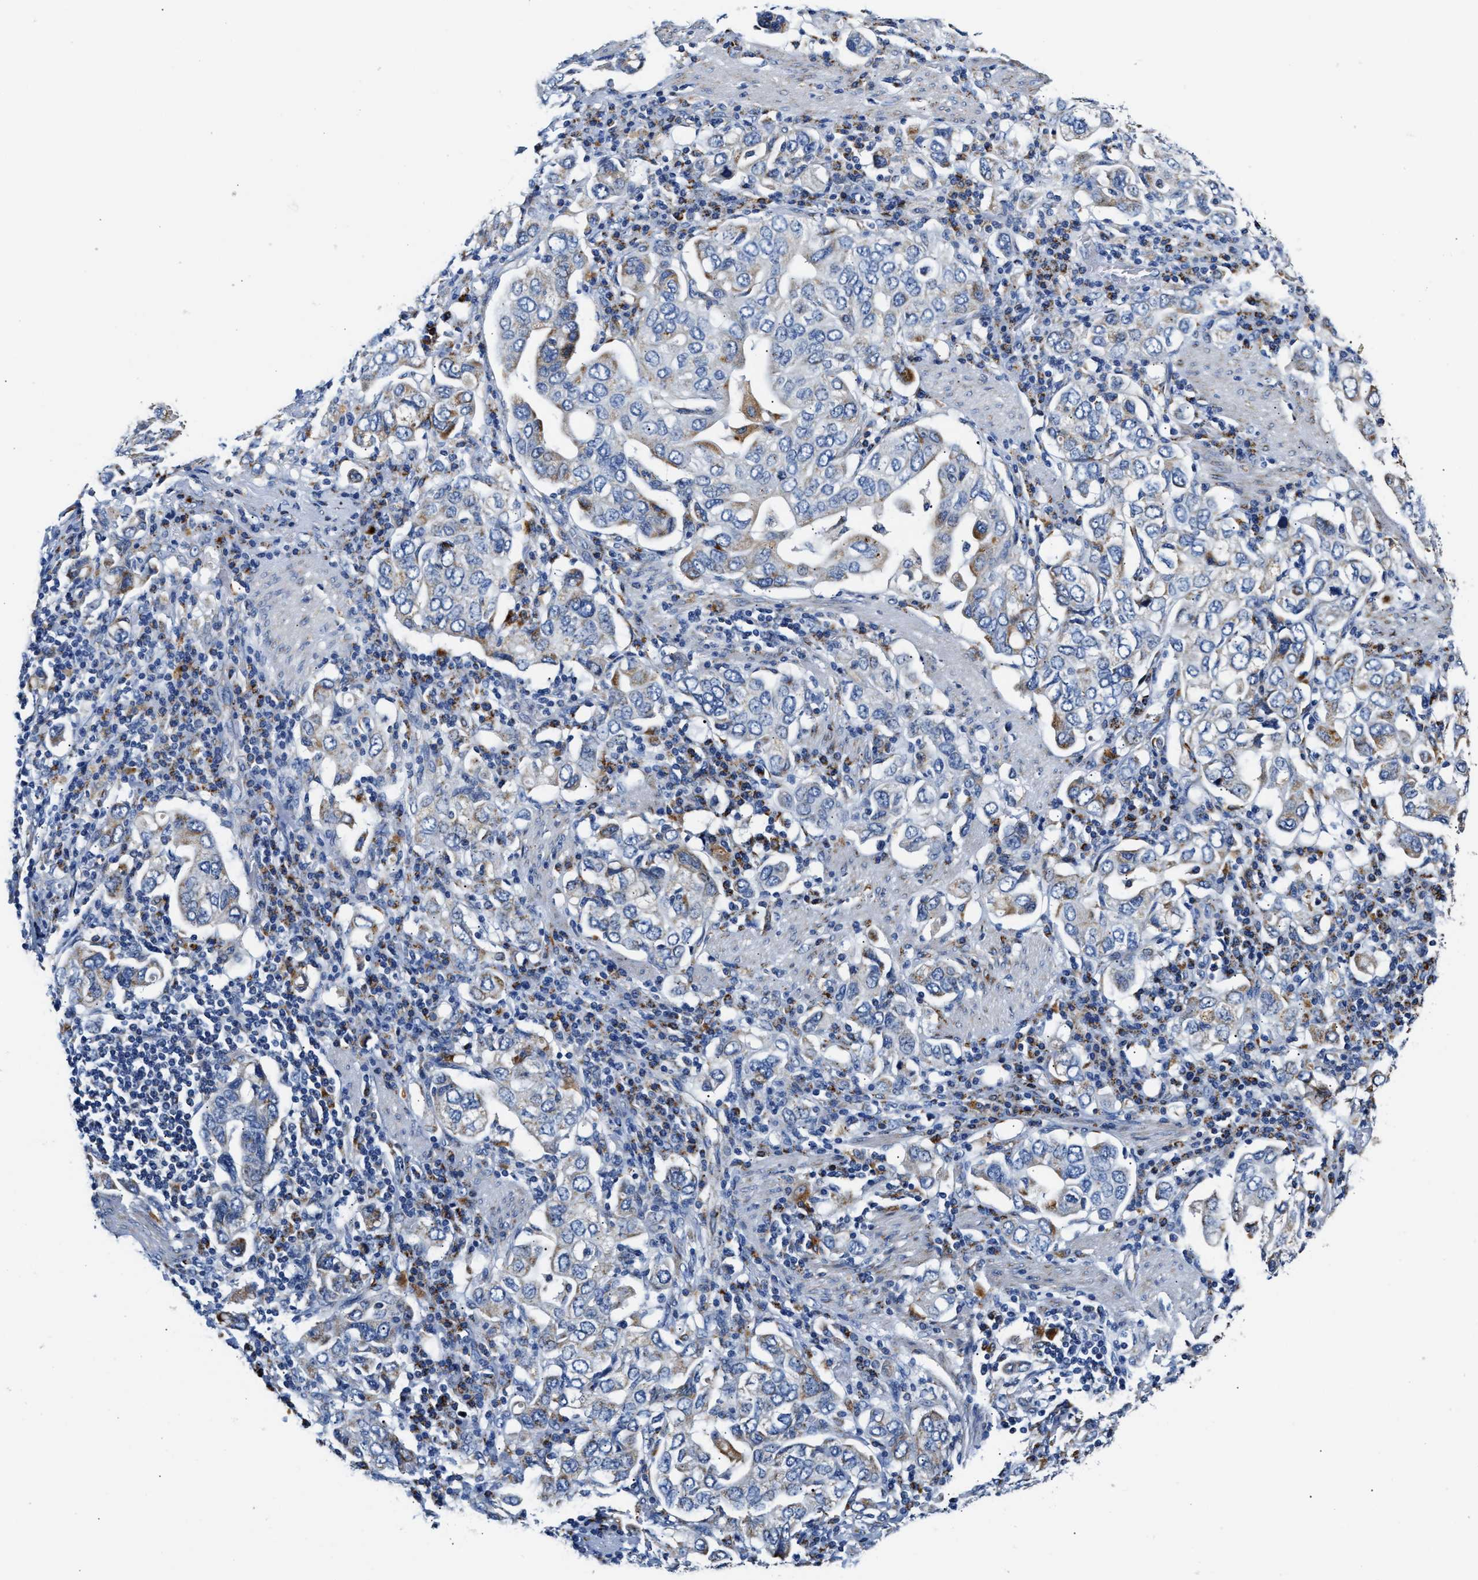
{"staining": {"intensity": "negative", "quantity": "none", "location": "none"}, "tissue": "stomach cancer", "cell_type": "Tumor cells", "image_type": "cancer", "snomed": [{"axis": "morphology", "description": "Adenocarcinoma, NOS"}, {"axis": "topography", "description": "Stomach, upper"}], "caption": "Histopathology image shows no protein positivity in tumor cells of stomach cancer (adenocarcinoma) tissue.", "gene": "ACADVL", "patient": {"sex": "male", "age": 62}}